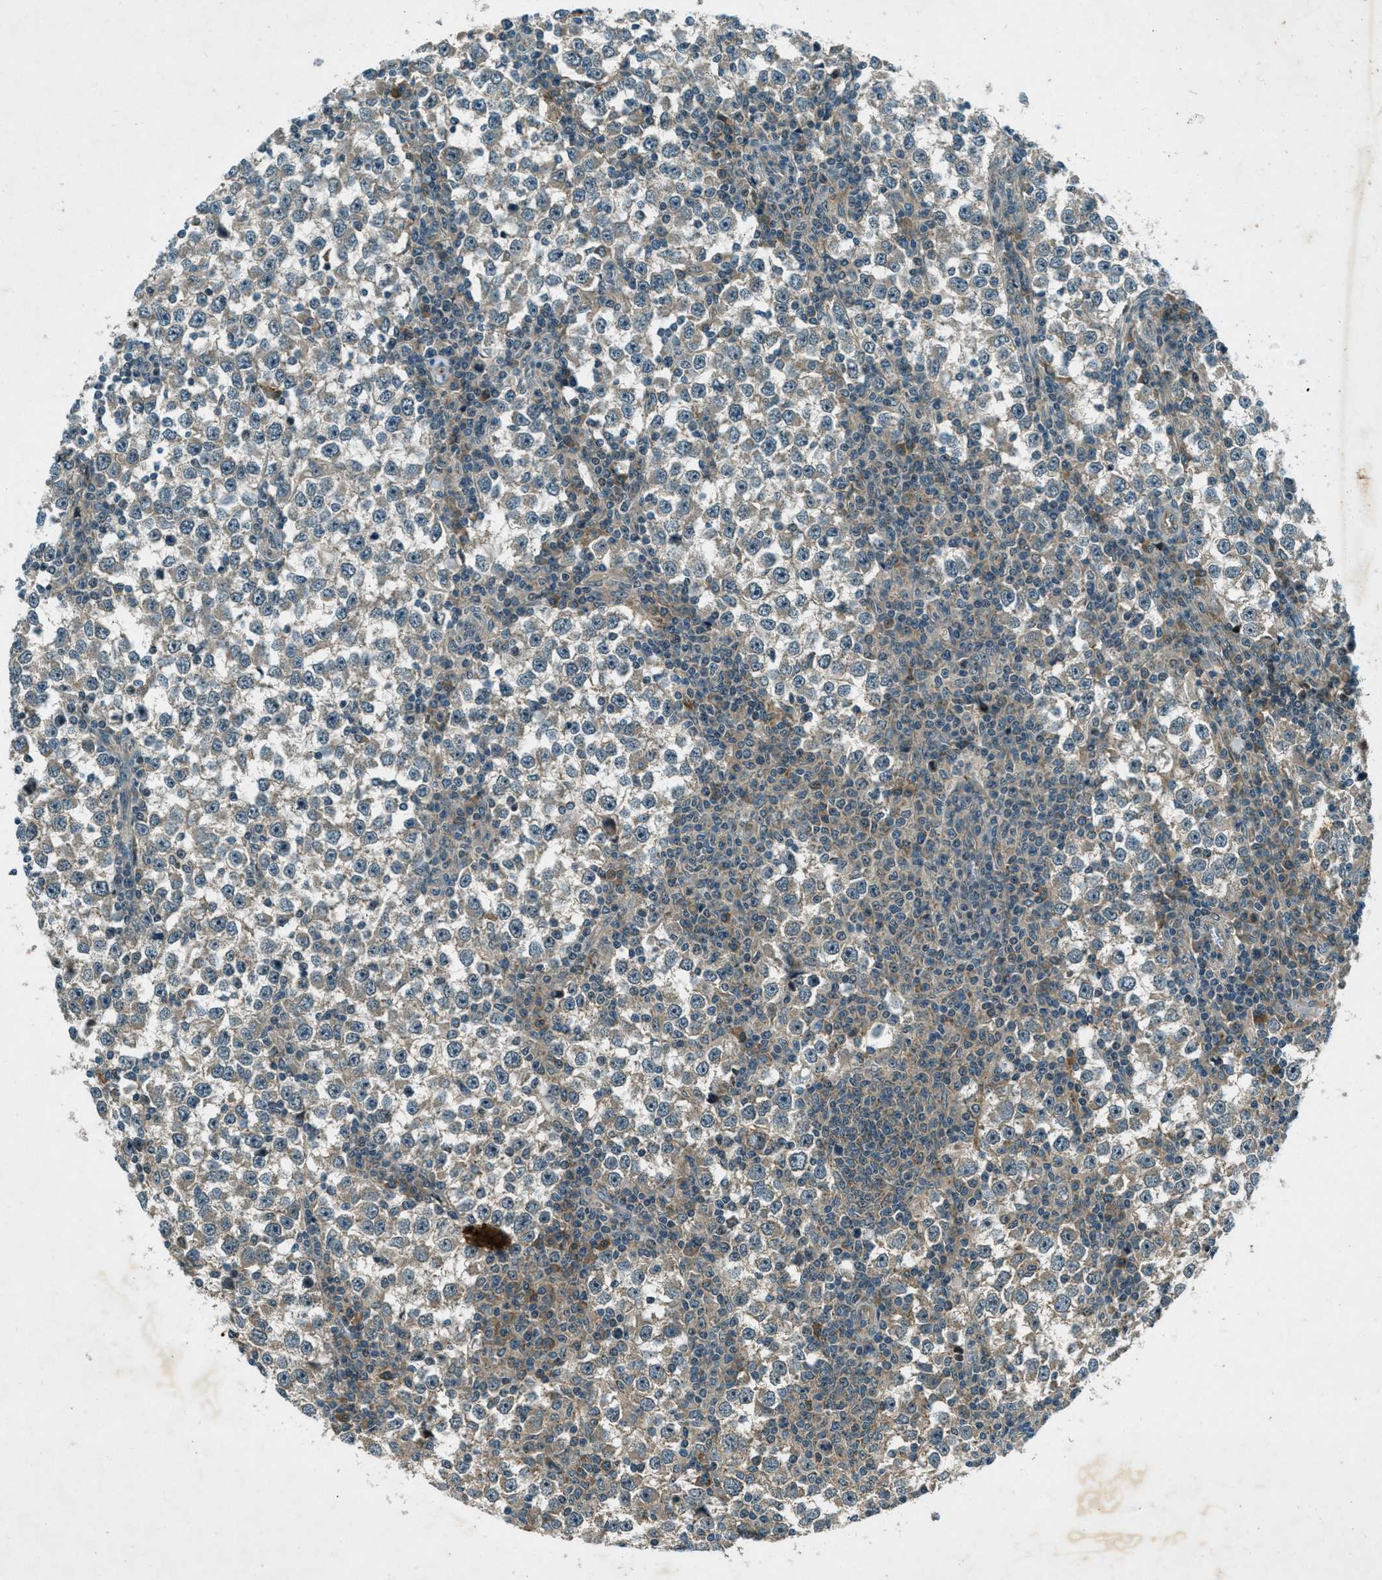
{"staining": {"intensity": "weak", "quantity": "25%-75%", "location": "cytoplasmic/membranous"}, "tissue": "testis cancer", "cell_type": "Tumor cells", "image_type": "cancer", "snomed": [{"axis": "morphology", "description": "Seminoma, NOS"}, {"axis": "topography", "description": "Testis"}], "caption": "Testis seminoma was stained to show a protein in brown. There is low levels of weak cytoplasmic/membranous positivity in approximately 25%-75% of tumor cells.", "gene": "STK11", "patient": {"sex": "male", "age": 65}}